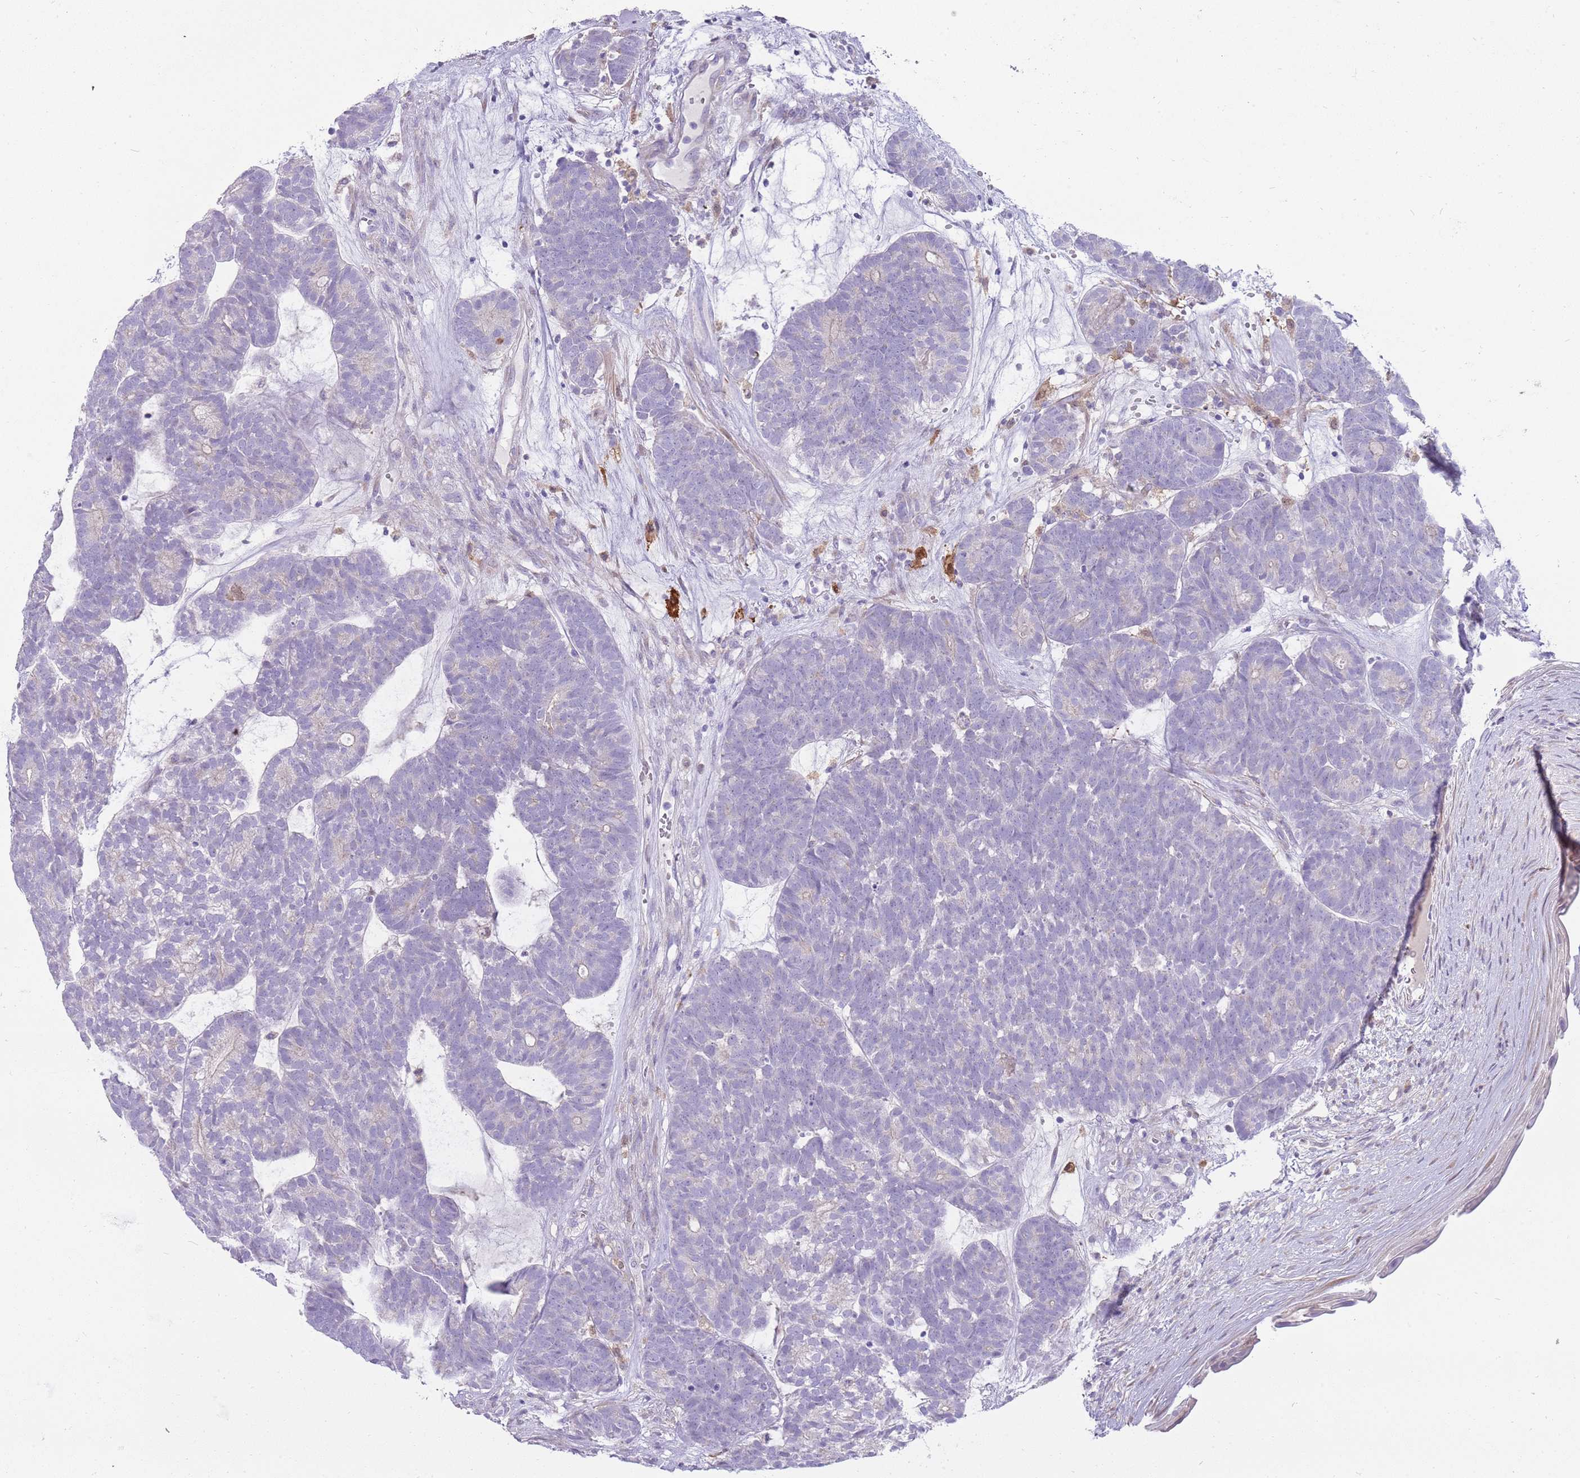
{"staining": {"intensity": "negative", "quantity": "none", "location": "none"}, "tissue": "head and neck cancer", "cell_type": "Tumor cells", "image_type": "cancer", "snomed": [{"axis": "morphology", "description": "Adenocarcinoma, NOS"}, {"axis": "topography", "description": "Head-Neck"}], "caption": "A micrograph of adenocarcinoma (head and neck) stained for a protein shows no brown staining in tumor cells. (DAB (3,3'-diaminobenzidine) immunohistochemistry (IHC), high magnification).", "gene": "DIPK1C", "patient": {"sex": "female", "age": 81}}